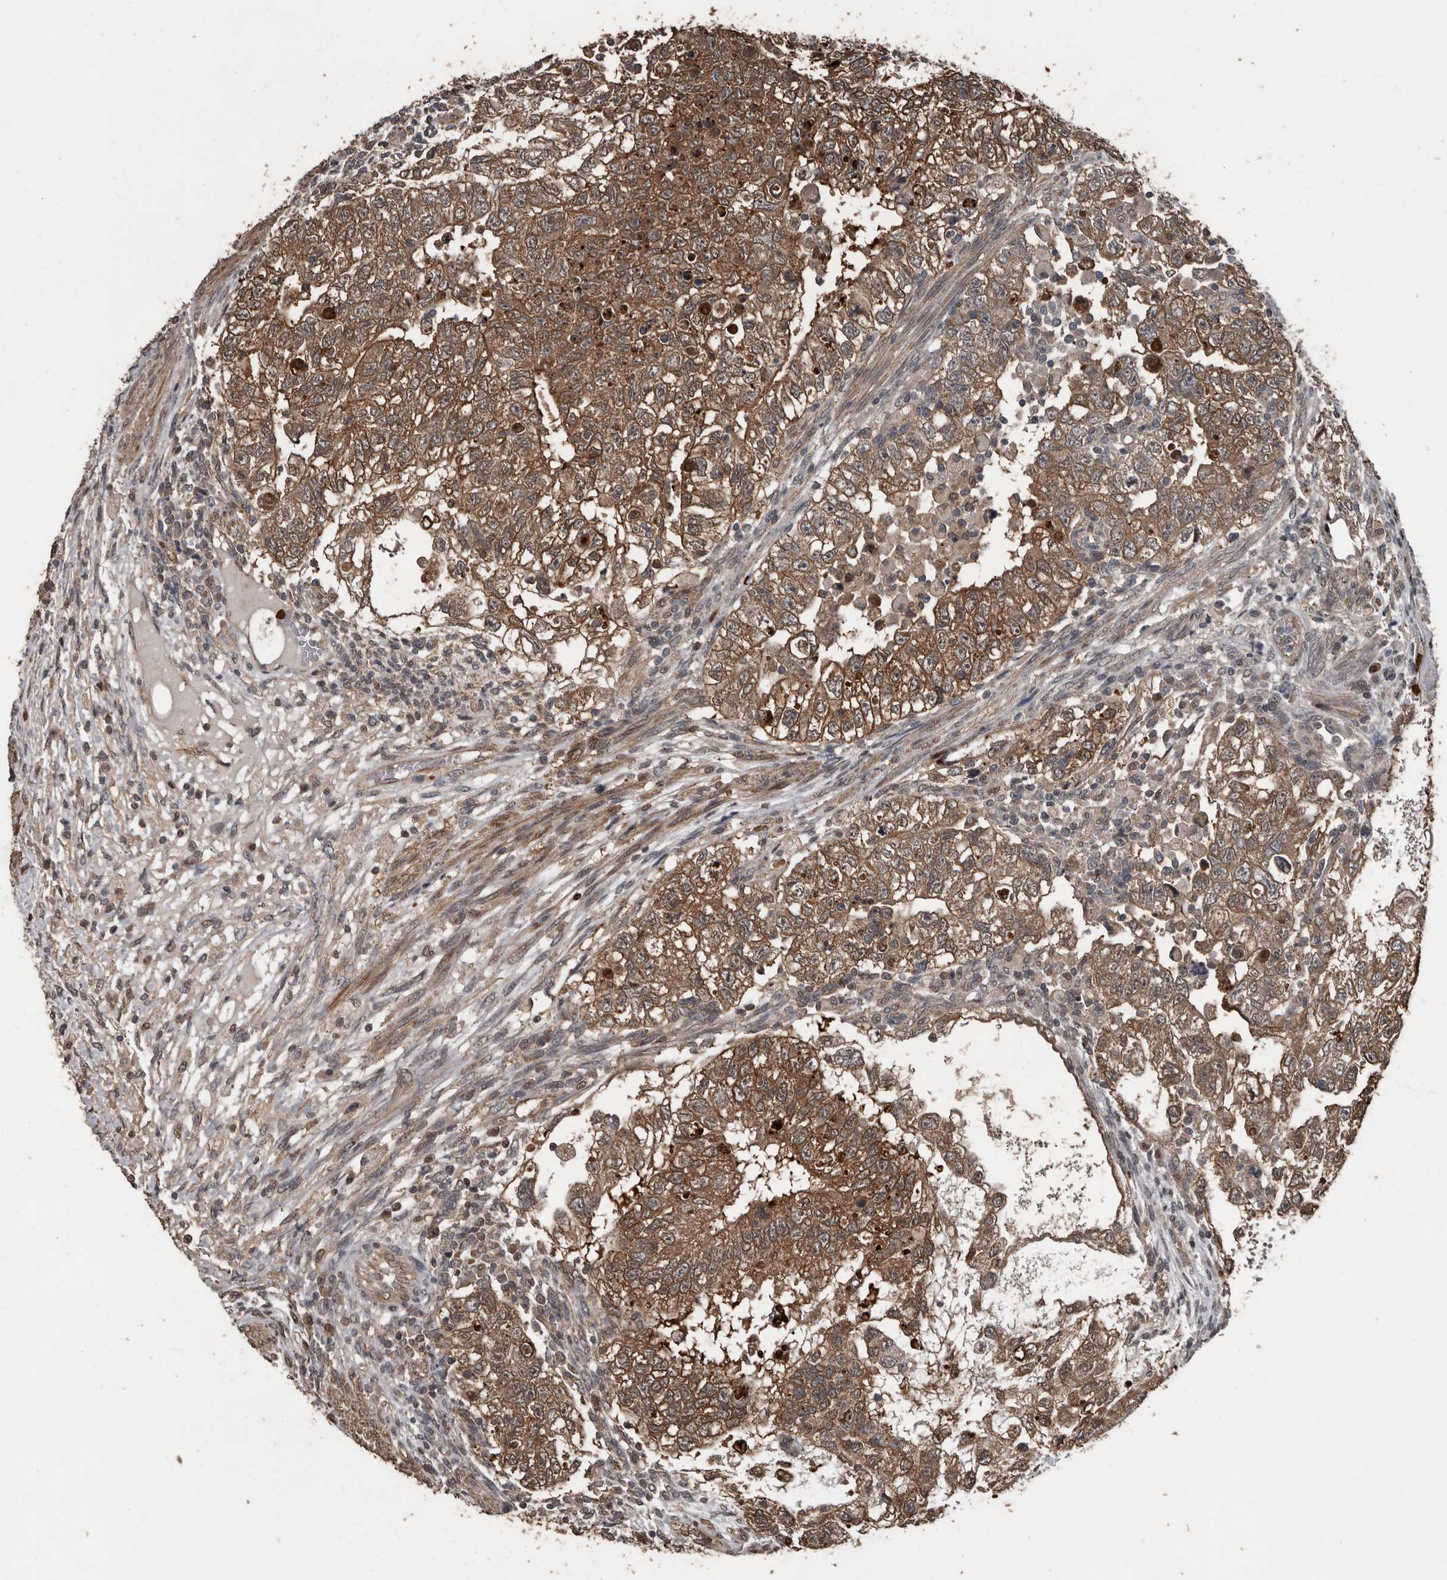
{"staining": {"intensity": "moderate", "quantity": ">75%", "location": "cytoplasmic/membranous"}, "tissue": "testis cancer", "cell_type": "Tumor cells", "image_type": "cancer", "snomed": [{"axis": "morphology", "description": "Carcinoma, Embryonal, NOS"}, {"axis": "topography", "description": "Testis"}], "caption": "Moderate cytoplasmic/membranous positivity is appreciated in about >75% of tumor cells in testis embryonal carcinoma. (DAB IHC with brightfield microscopy, high magnification).", "gene": "FSBP", "patient": {"sex": "male", "age": 37}}